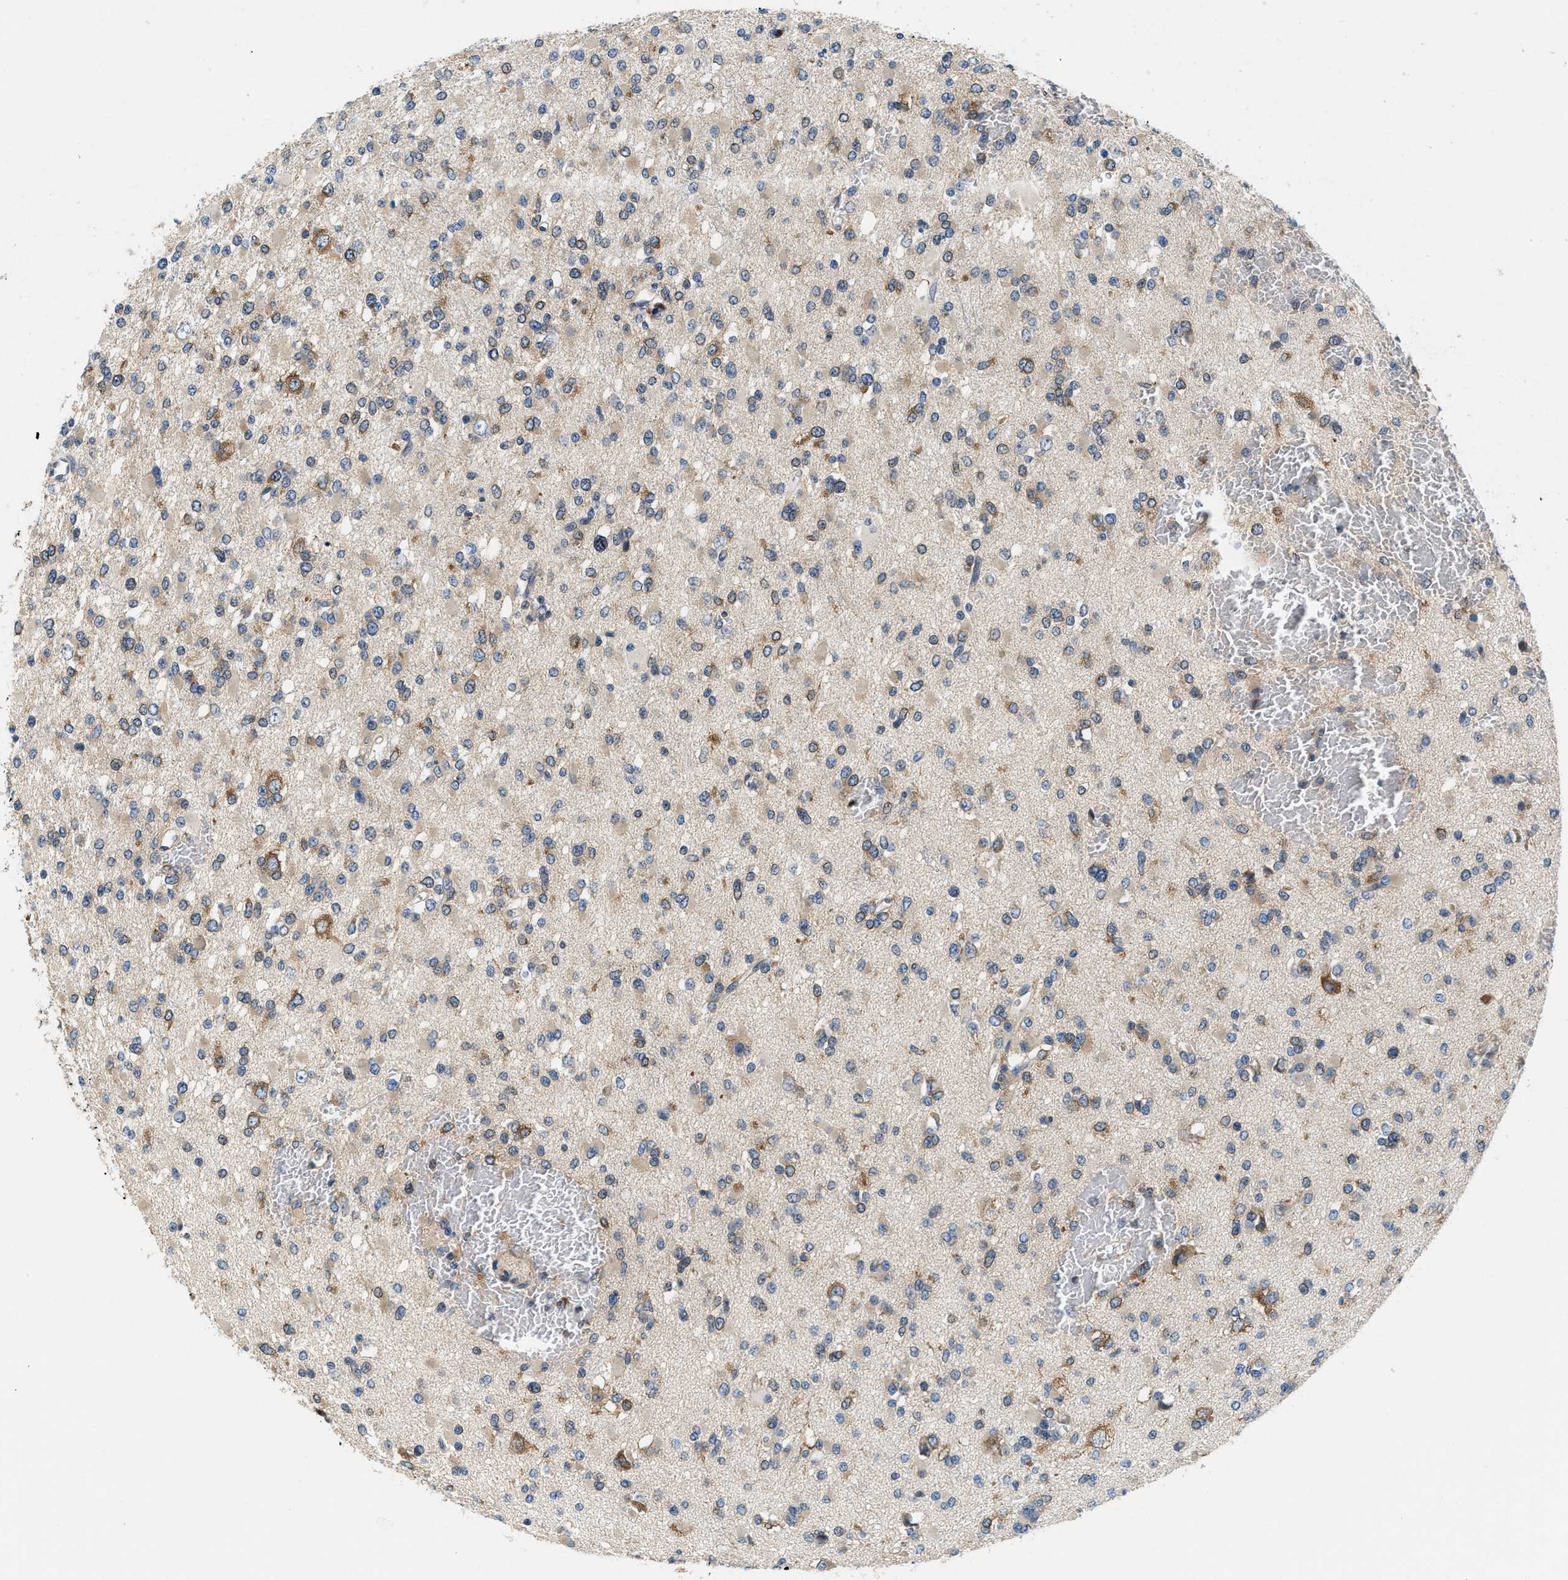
{"staining": {"intensity": "weak", "quantity": "<25%", "location": "cytoplasmic/membranous"}, "tissue": "glioma", "cell_type": "Tumor cells", "image_type": "cancer", "snomed": [{"axis": "morphology", "description": "Glioma, malignant, Low grade"}, {"axis": "topography", "description": "Brain"}], "caption": "An immunohistochemistry photomicrograph of glioma is shown. There is no staining in tumor cells of glioma.", "gene": "PA2G4", "patient": {"sex": "female", "age": 22}}